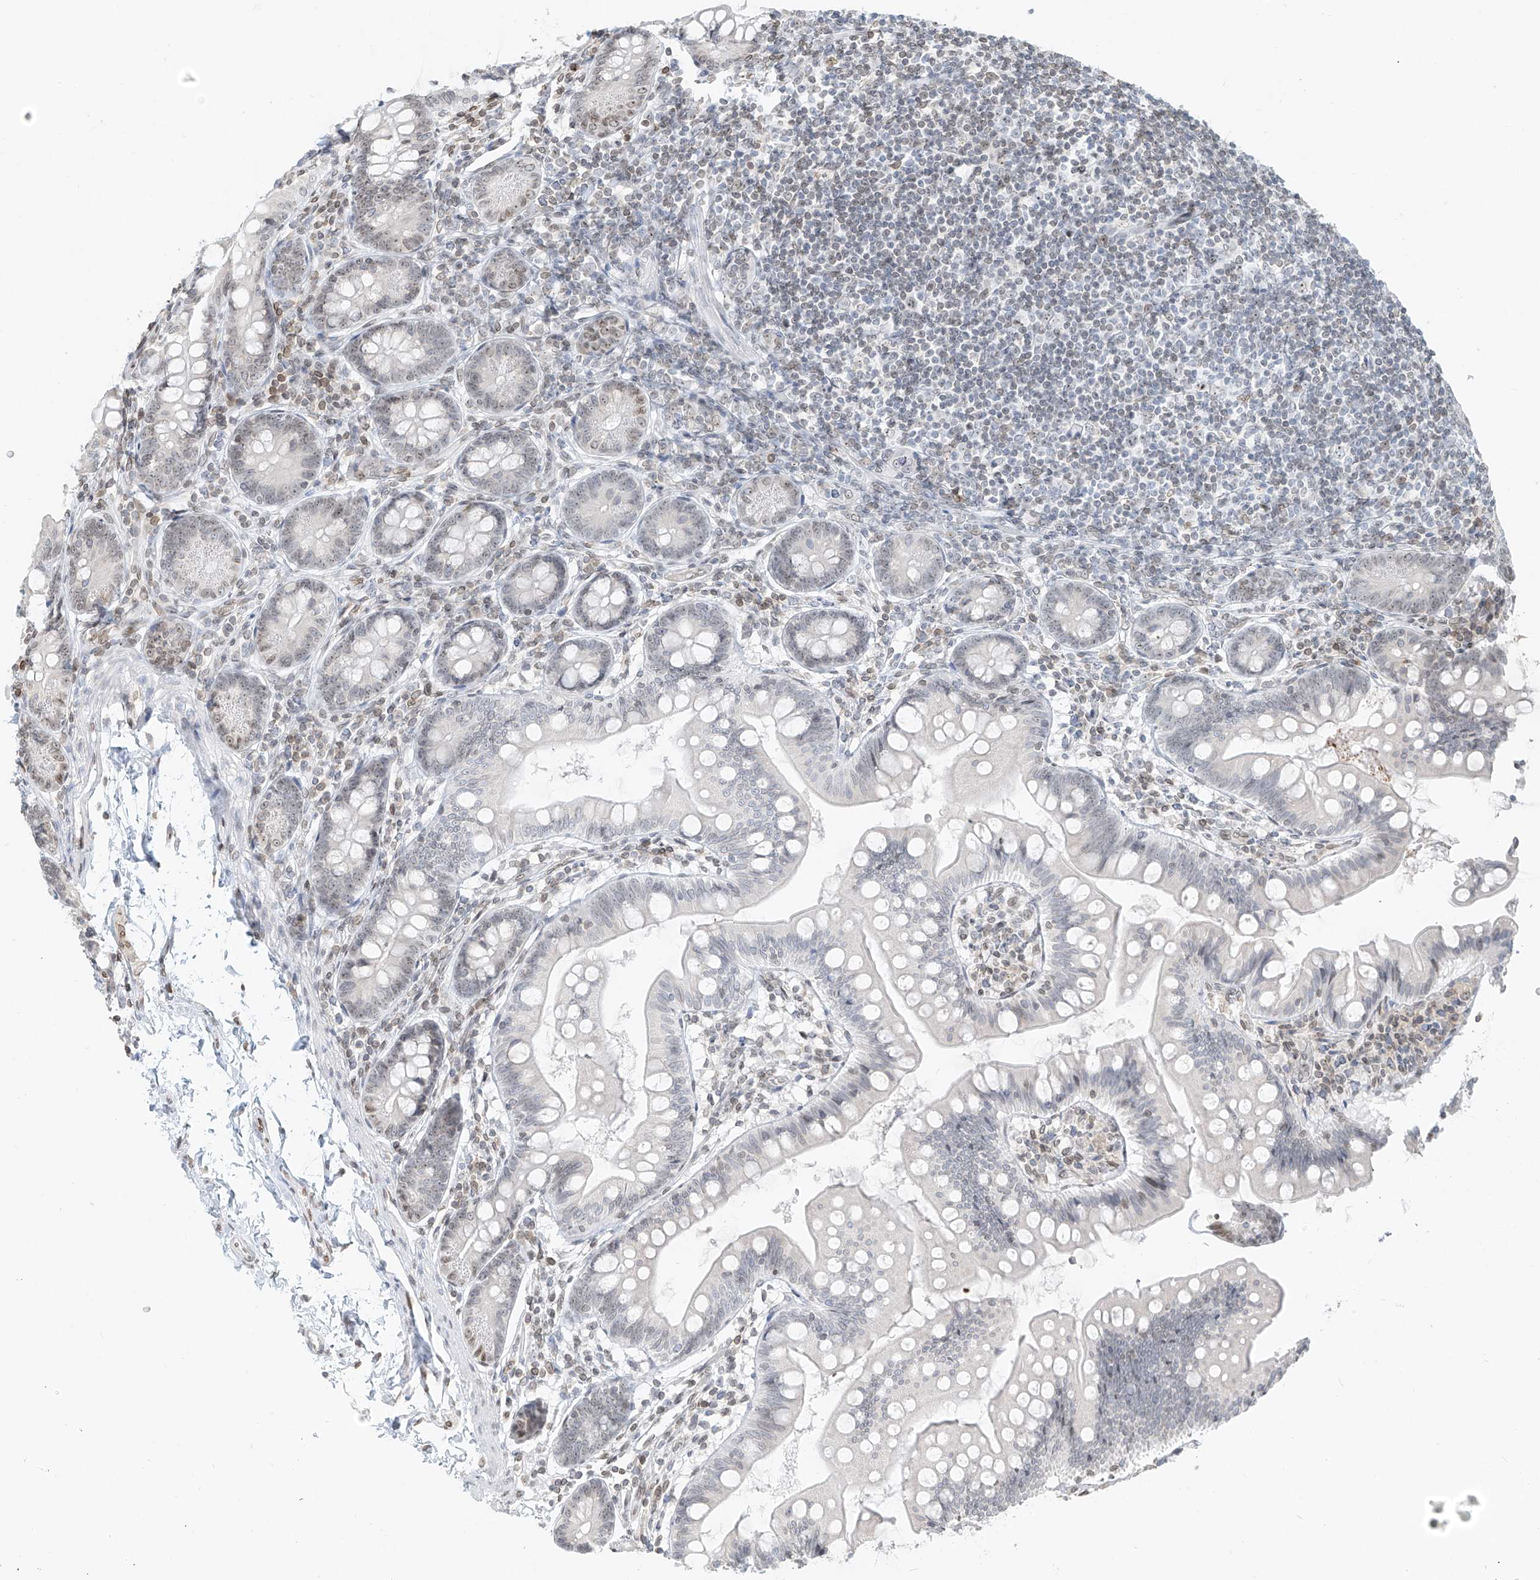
{"staining": {"intensity": "weak", "quantity": "25%-75%", "location": "nuclear"}, "tissue": "small intestine", "cell_type": "Glandular cells", "image_type": "normal", "snomed": [{"axis": "morphology", "description": "Normal tissue, NOS"}, {"axis": "topography", "description": "Small intestine"}], "caption": "This histopathology image reveals unremarkable small intestine stained with IHC to label a protein in brown. The nuclear of glandular cells show weak positivity for the protein. Nuclei are counter-stained blue.", "gene": "SAMD15", "patient": {"sex": "male", "age": 7}}